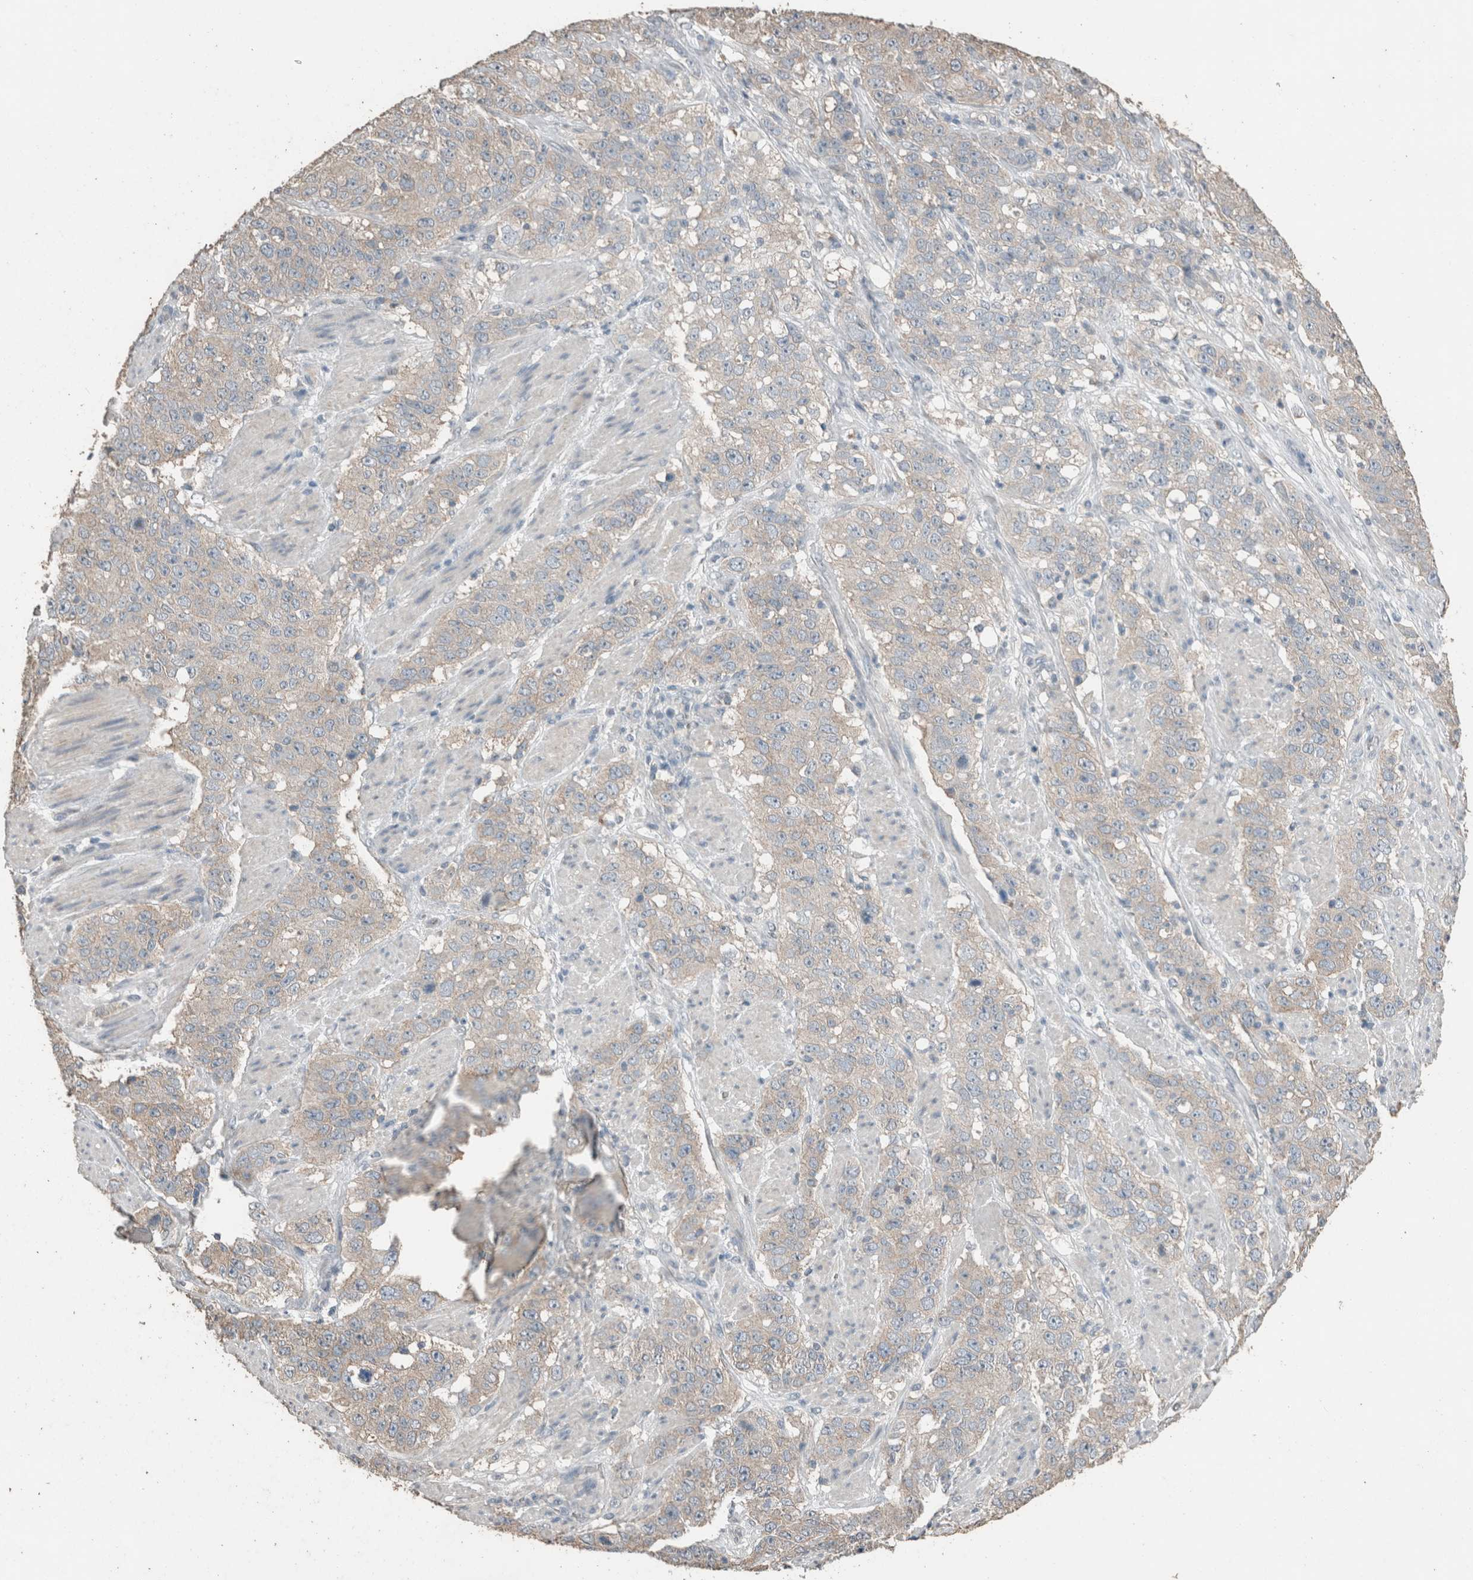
{"staining": {"intensity": "weak", "quantity": "<25%", "location": "cytoplasmic/membranous"}, "tissue": "stomach cancer", "cell_type": "Tumor cells", "image_type": "cancer", "snomed": [{"axis": "morphology", "description": "Adenocarcinoma, NOS"}, {"axis": "topography", "description": "Stomach"}], "caption": "Immunohistochemical staining of stomach cancer (adenocarcinoma) demonstrates no significant positivity in tumor cells.", "gene": "ACVR2B", "patient": {"sex": "male", "age": 48}}